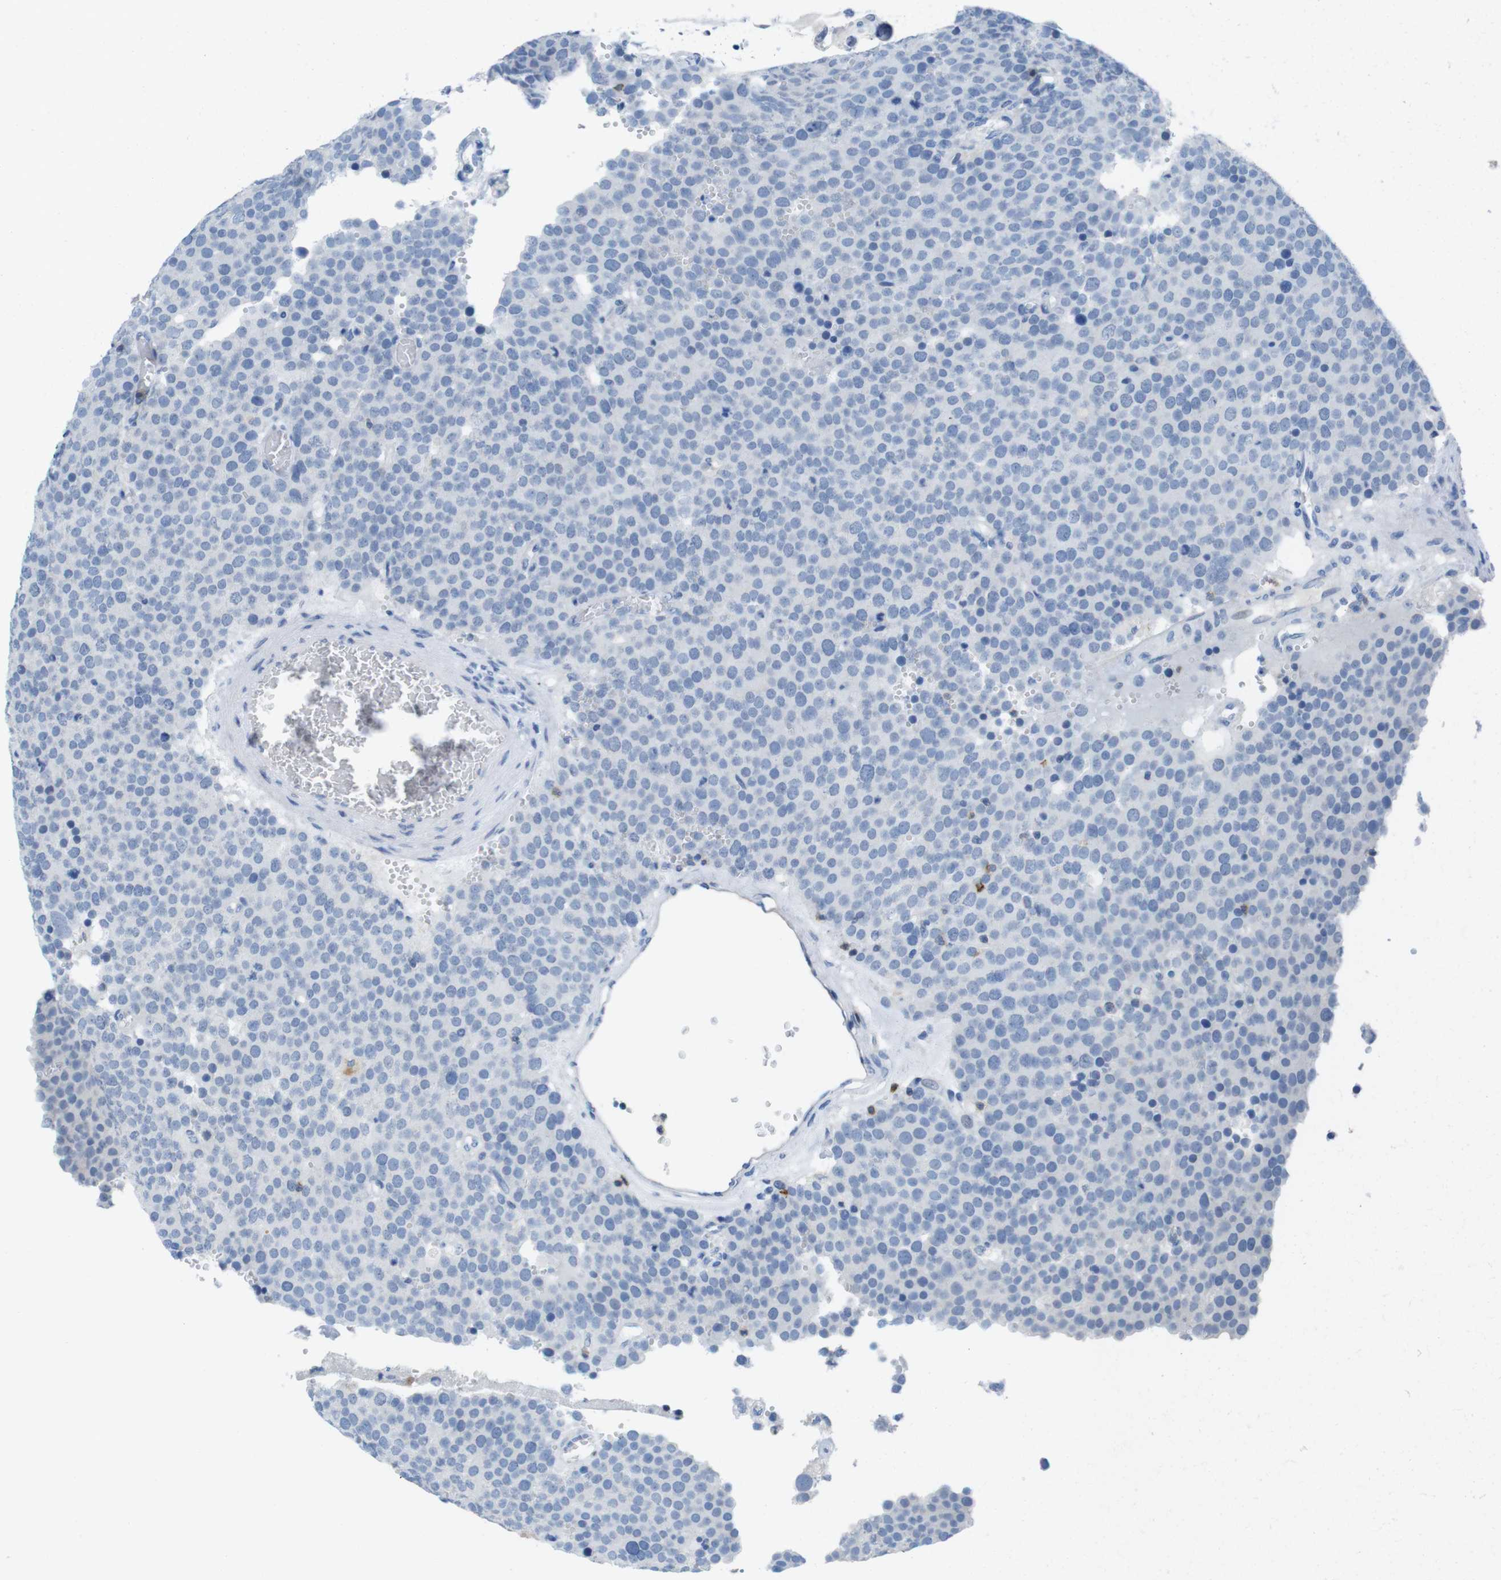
{"staining": {"intensity": "negative", "quantity": "none", "location": "none"}, "tissue": "testis cancer", "cell_type": "Tumor cells", "image_type": "cancer", "snomed": [{"axis": "morphology", "description": "Normal tissue, NOS"}, {"axis": "morphology", "description": "Seminoma, NOS"}, {"axis": "topography", "description": "Testis"}], "caption": "High power microscopy histopathology image of an immunohistochemistry (IHC) micrograph of seminoma (testis), revealing no significant positivity in tumor cells.", "gene": "CD5", "patient": {"sex": "male", "age": 71}}